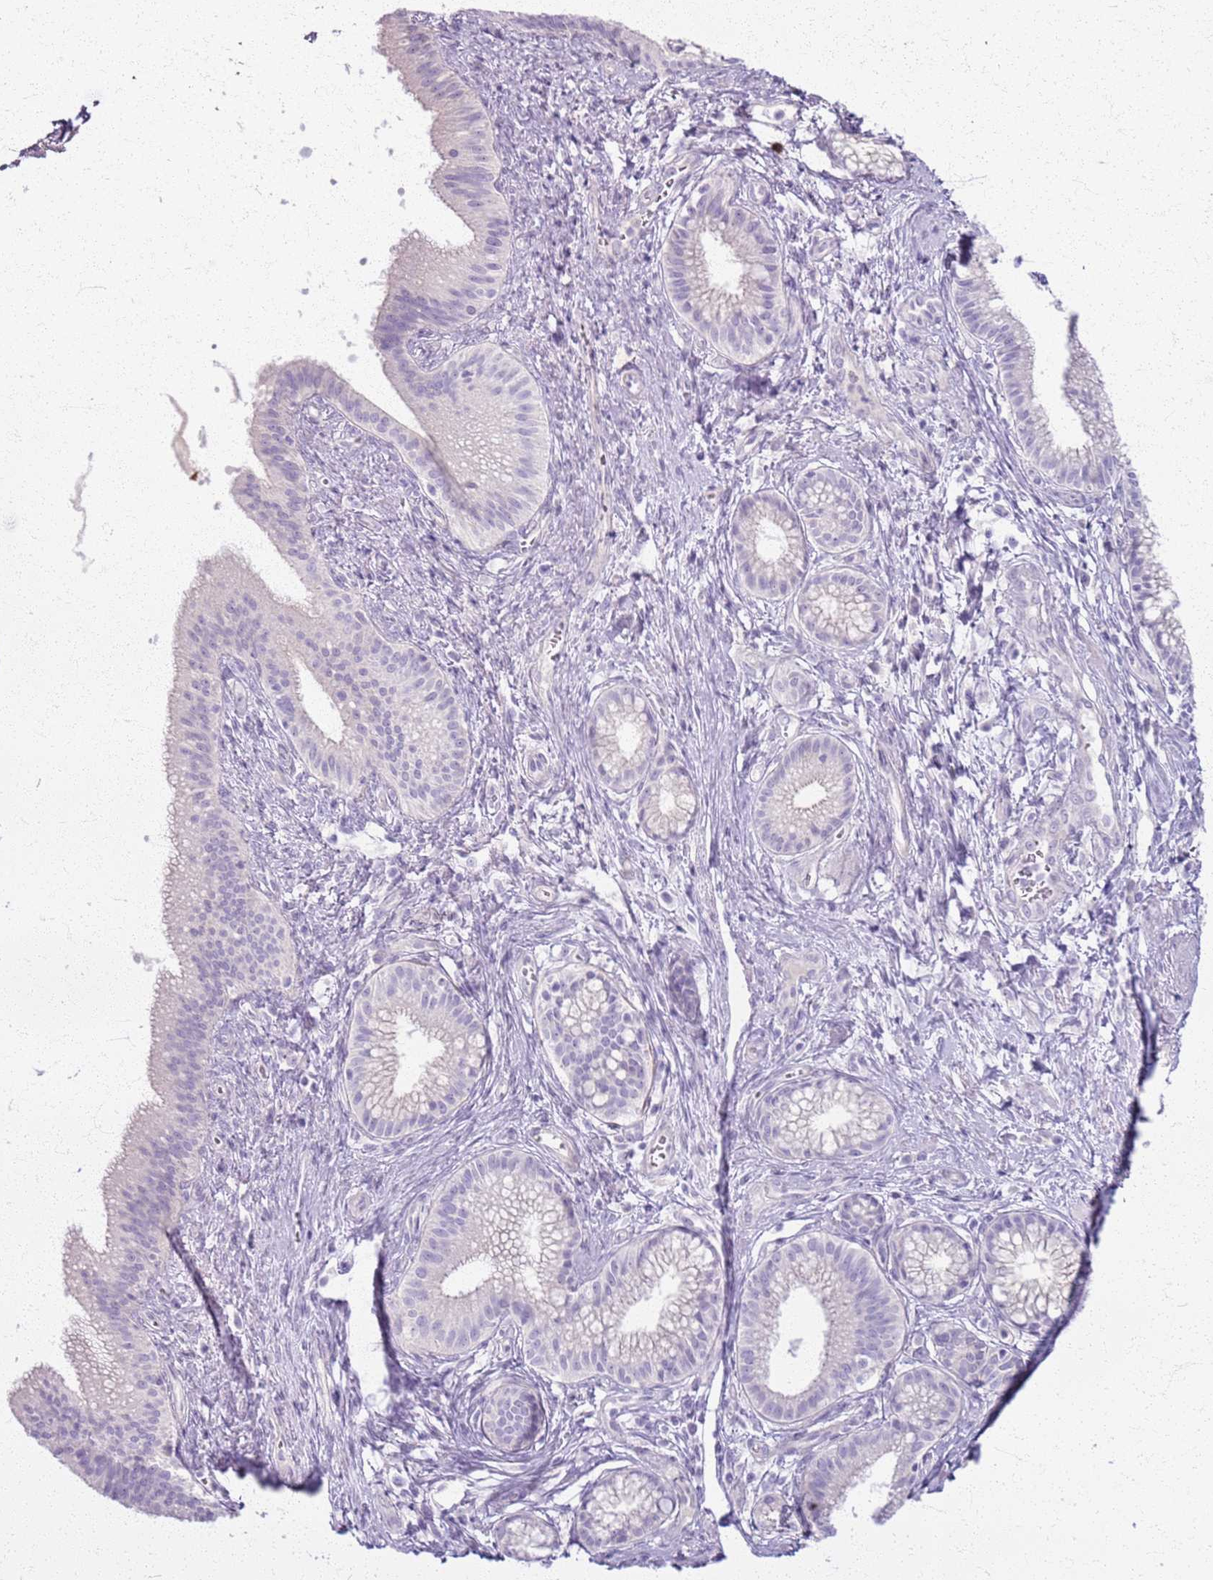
{"staining": {"intensity": "negative", "quantity": "none", "location": "none"}, "tissue": "pancreatic cancer", "cell_type": "Tumor cells", "image_type": "cancer", "snomed": [{"axis": "morphology", "description": "Adenocarcinoma, NOS"}, {"axis": "topography", "description": "Pancreas"}], "caption": "This is an immunohistochemistry micrograph of pancreatic adenocarcinoma. There is no positivity in tumor cells.", "gene": "CSRP3", "patient": {"sex": "male", "age": 72}}